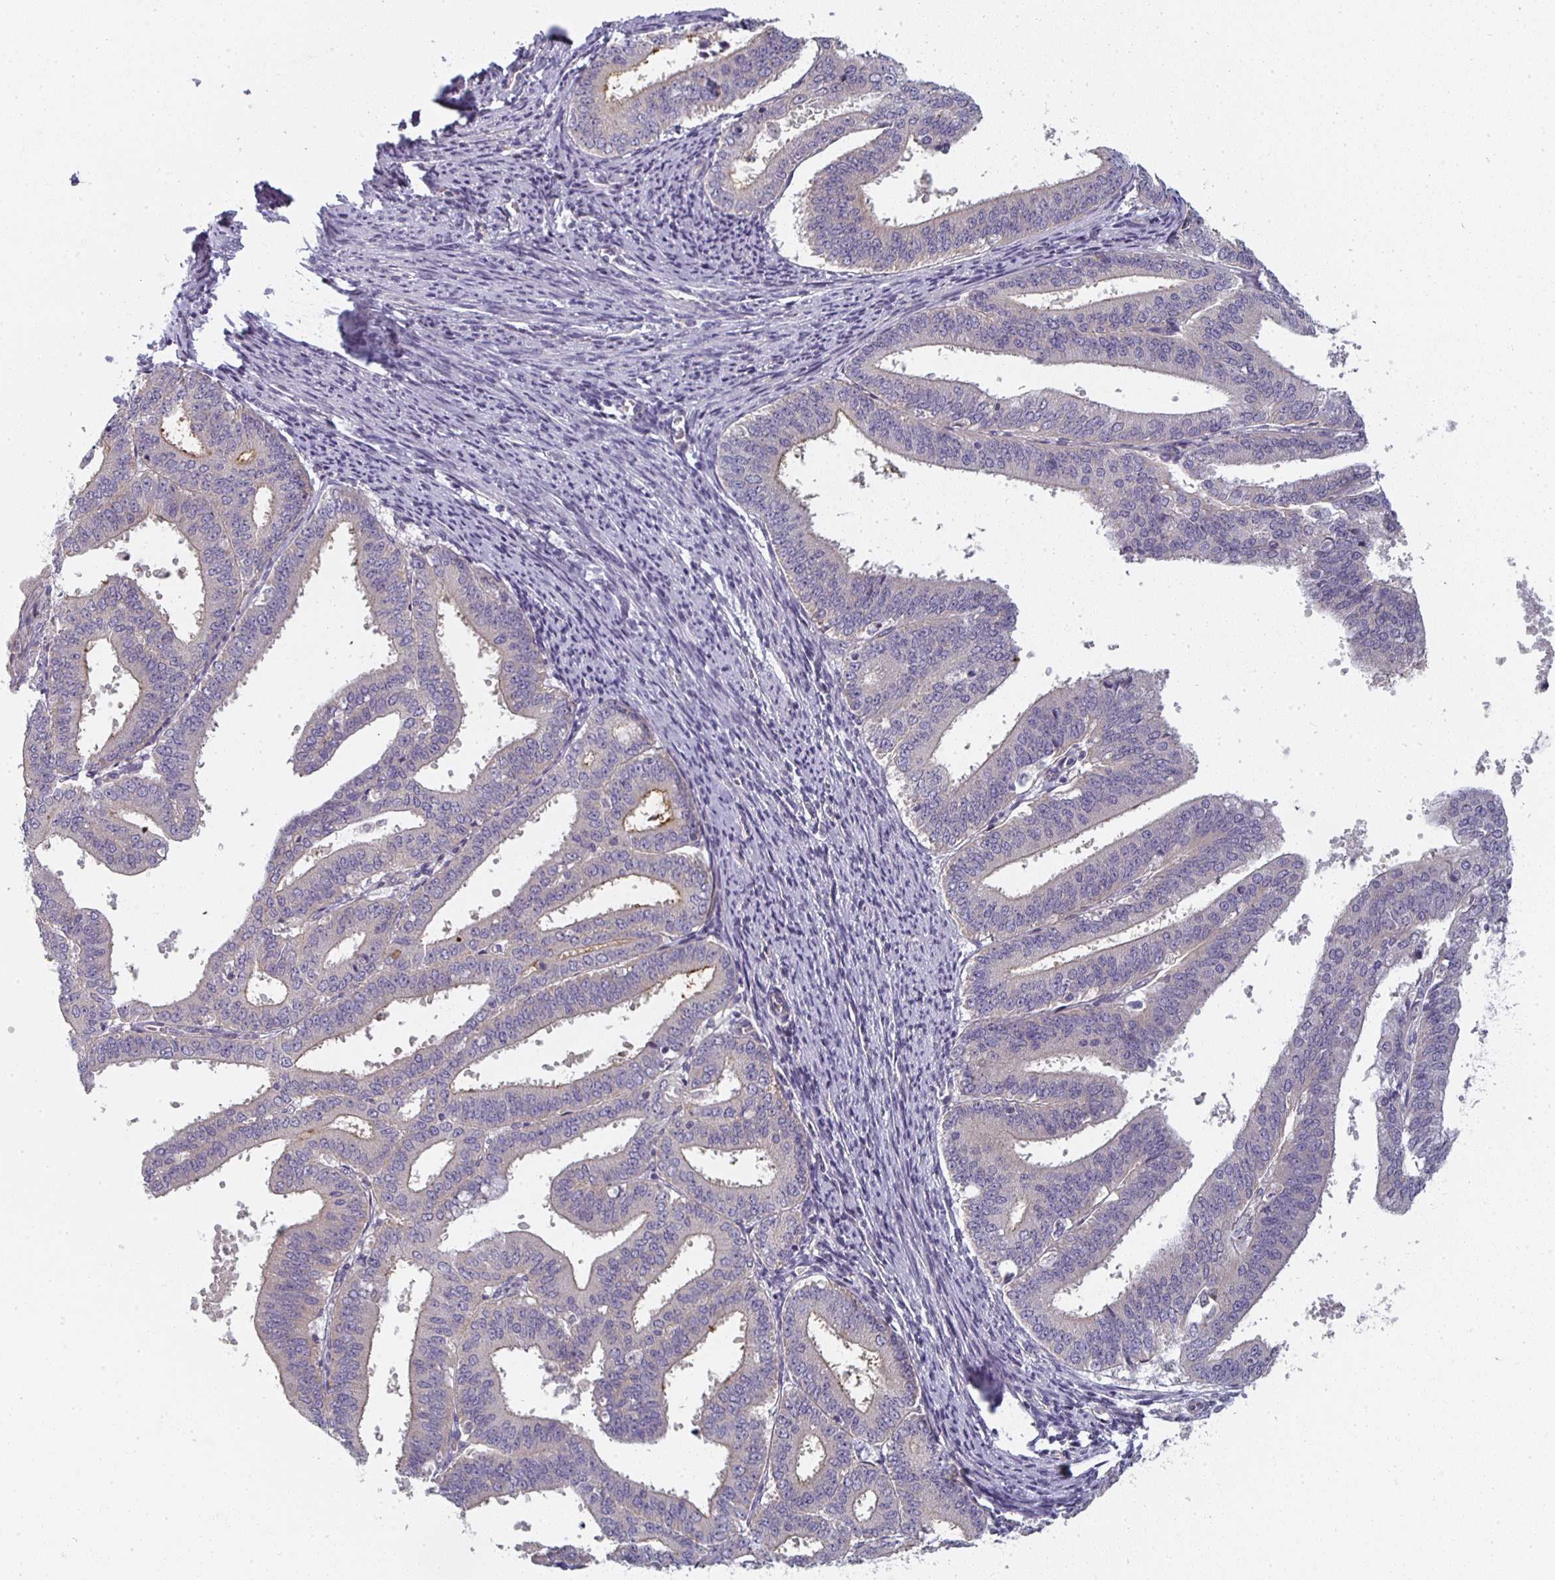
{"staining": {"intensity": "weak", "quantity": "<25%", "location": "cytoplasmic/membranous"}, "tissue": "endometrial cancer", "cell_type": "Tumor cells", "image_type": "cancer", "snomed": [{"axis": "morphology", "description": "Adenocarcinoma, NOS"}, {"axis": "topography", "description": "Endometrium"}], "caption": "The image exhibits no significant expression in tumor cells of endometrial cancer.", "gene": "CTHRC1", "patient": {"sex": "female", "age": 63}}